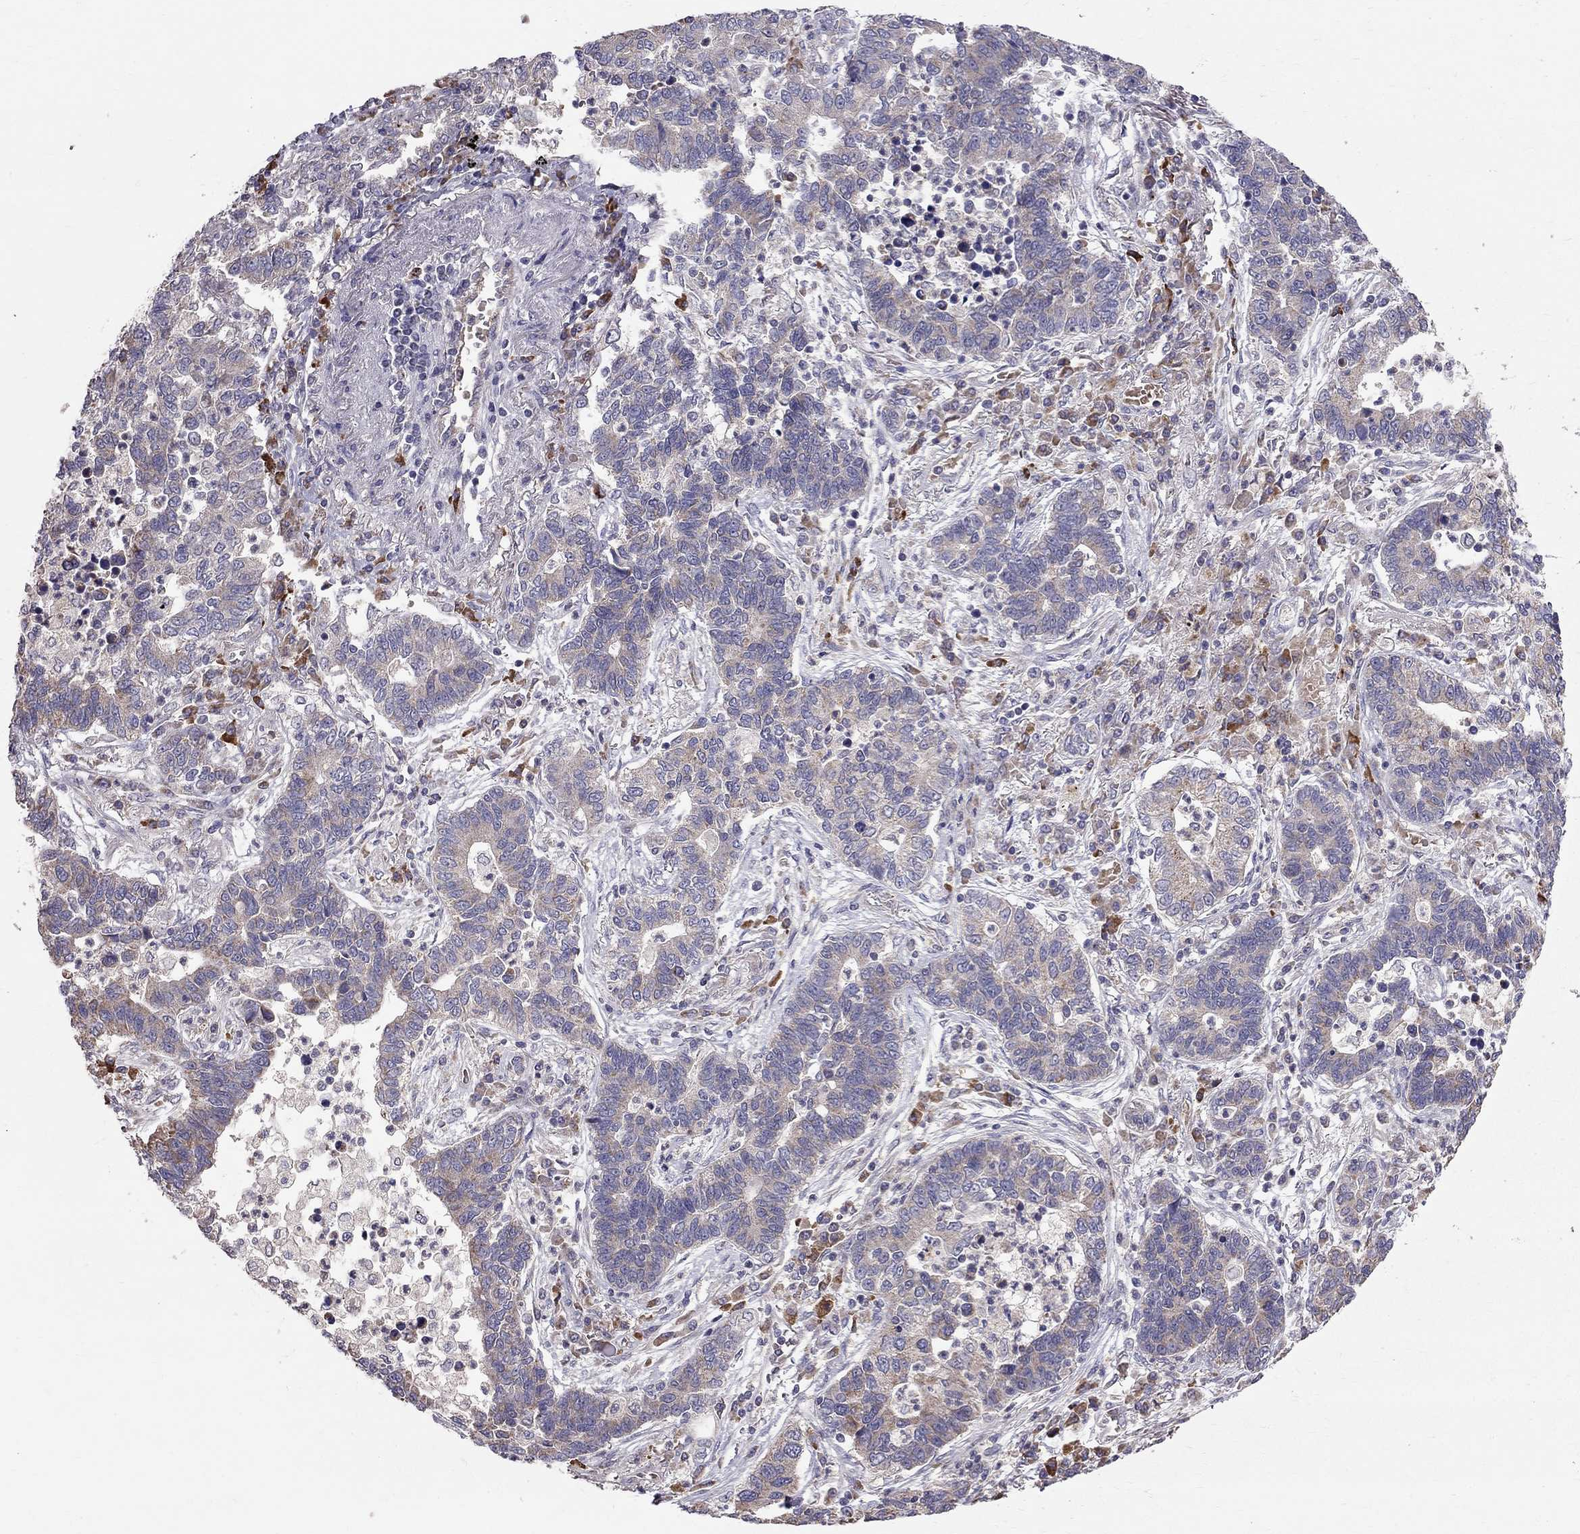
{"staining": {"intensity": "weak", "quantity": "<25%", "location": "cytoplasmic/membranous"}, "tissue": "lung cancer", "cell_type": "Tumor cells", "image_type": "cancer", "snomed": [{"axis": "morphology", "description": "Adenocarcinoma, NOS"}, {"axis": "topography", "description": "Lung"}], "caption": "Tumor cells are negative for protein expression in human adenocarcinoma (lung).", "gene": "PIK3CG", "patient": {"sex": "female", "age": 57}}